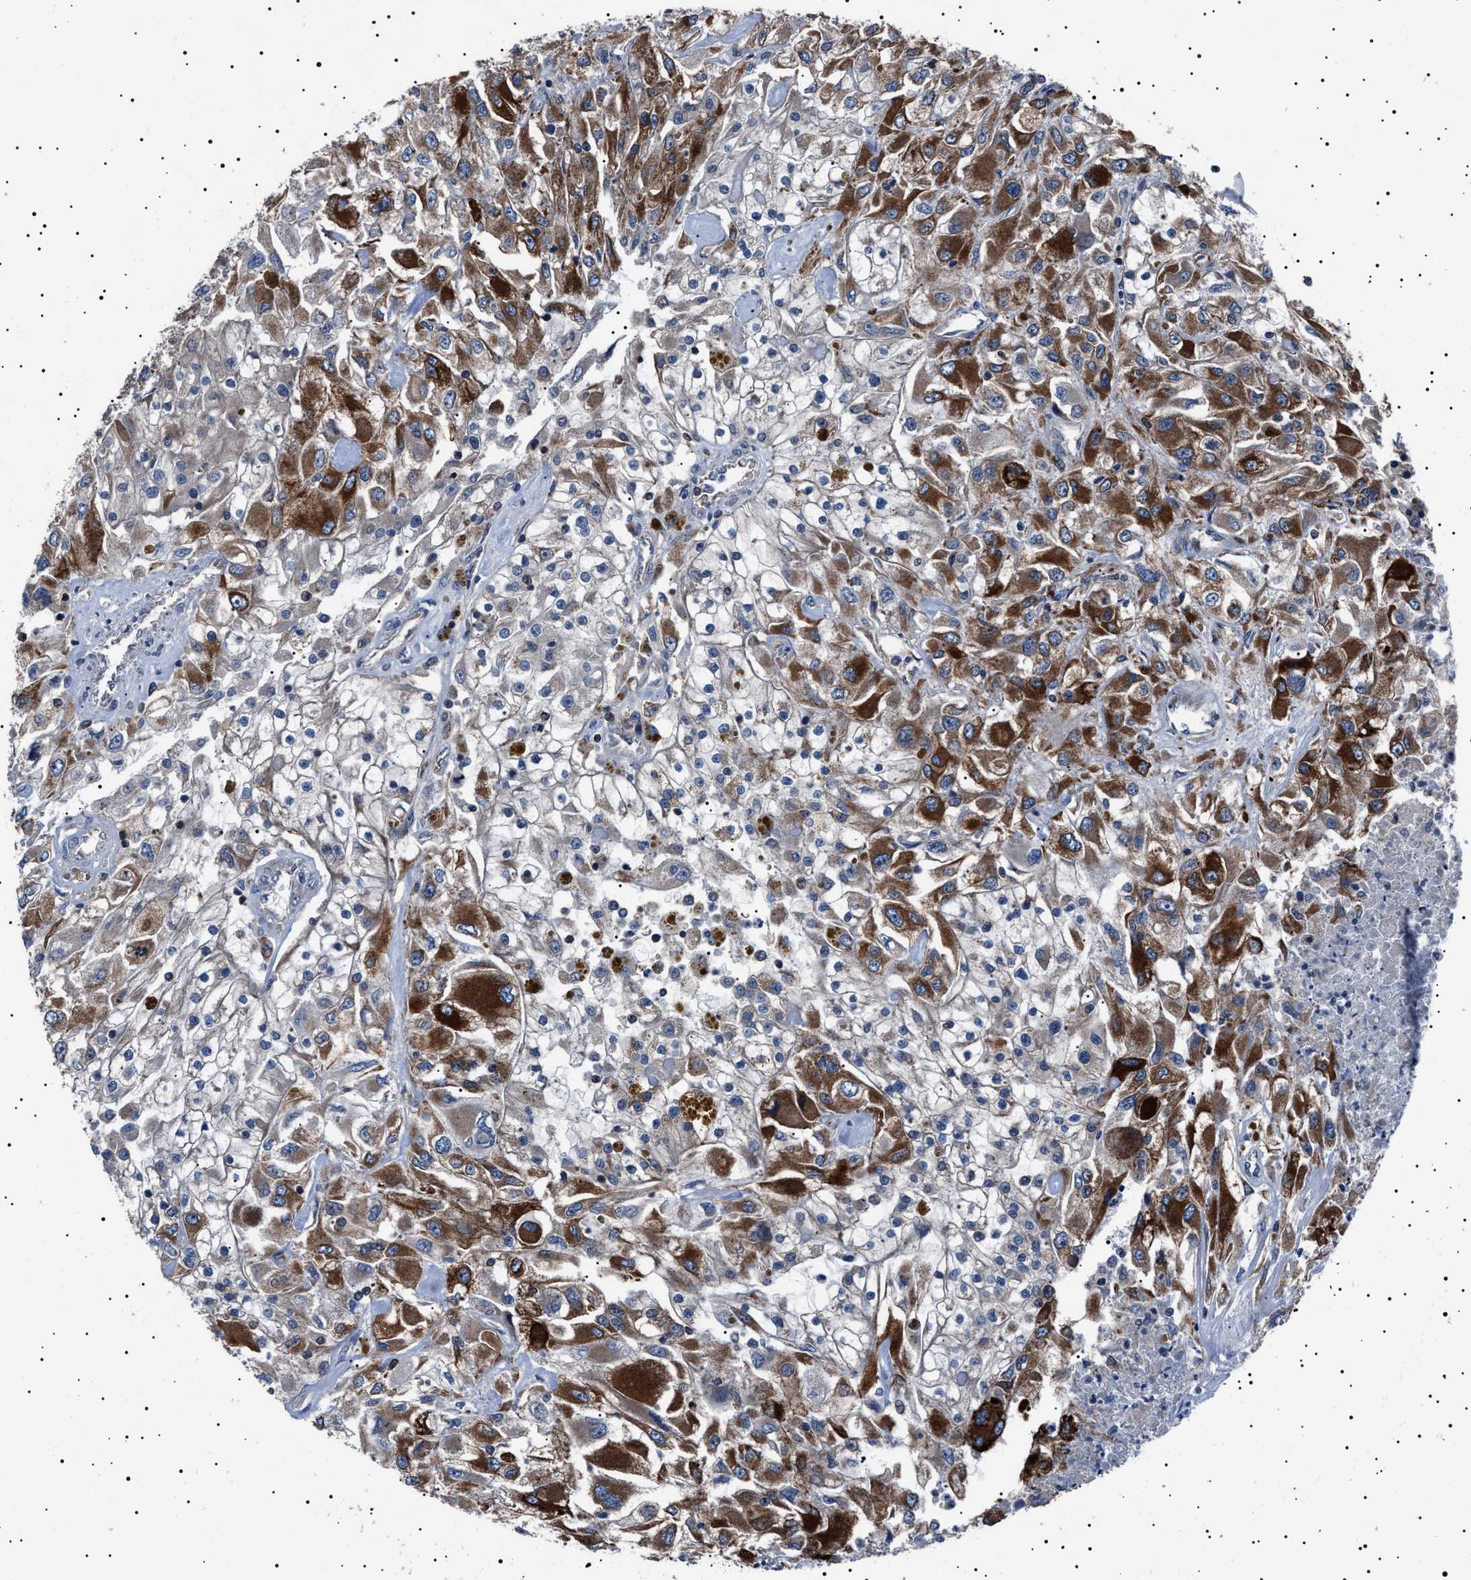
{"staining": {"intensity": "strong", "quantity": ">75%", "location": "cytoplasmic/membranous"}, "tissue": "renal cancer", "cell_type": "Tumor cells", "image_type": "cancer", "snomed": [{"axis": "morphology", "description": "Adenocarcinoma, NOS"}, {"axis": "topography", "description": "Kidney"}], "caption": "Immunohistochemical staining of human renal adenocarcinoma reveals high levels of strong cytoplasmic/membranous staining in approximately >75% of tumor cells.", "gene": "PTRH1", "patient": {"sex": "female", "age": 52}}